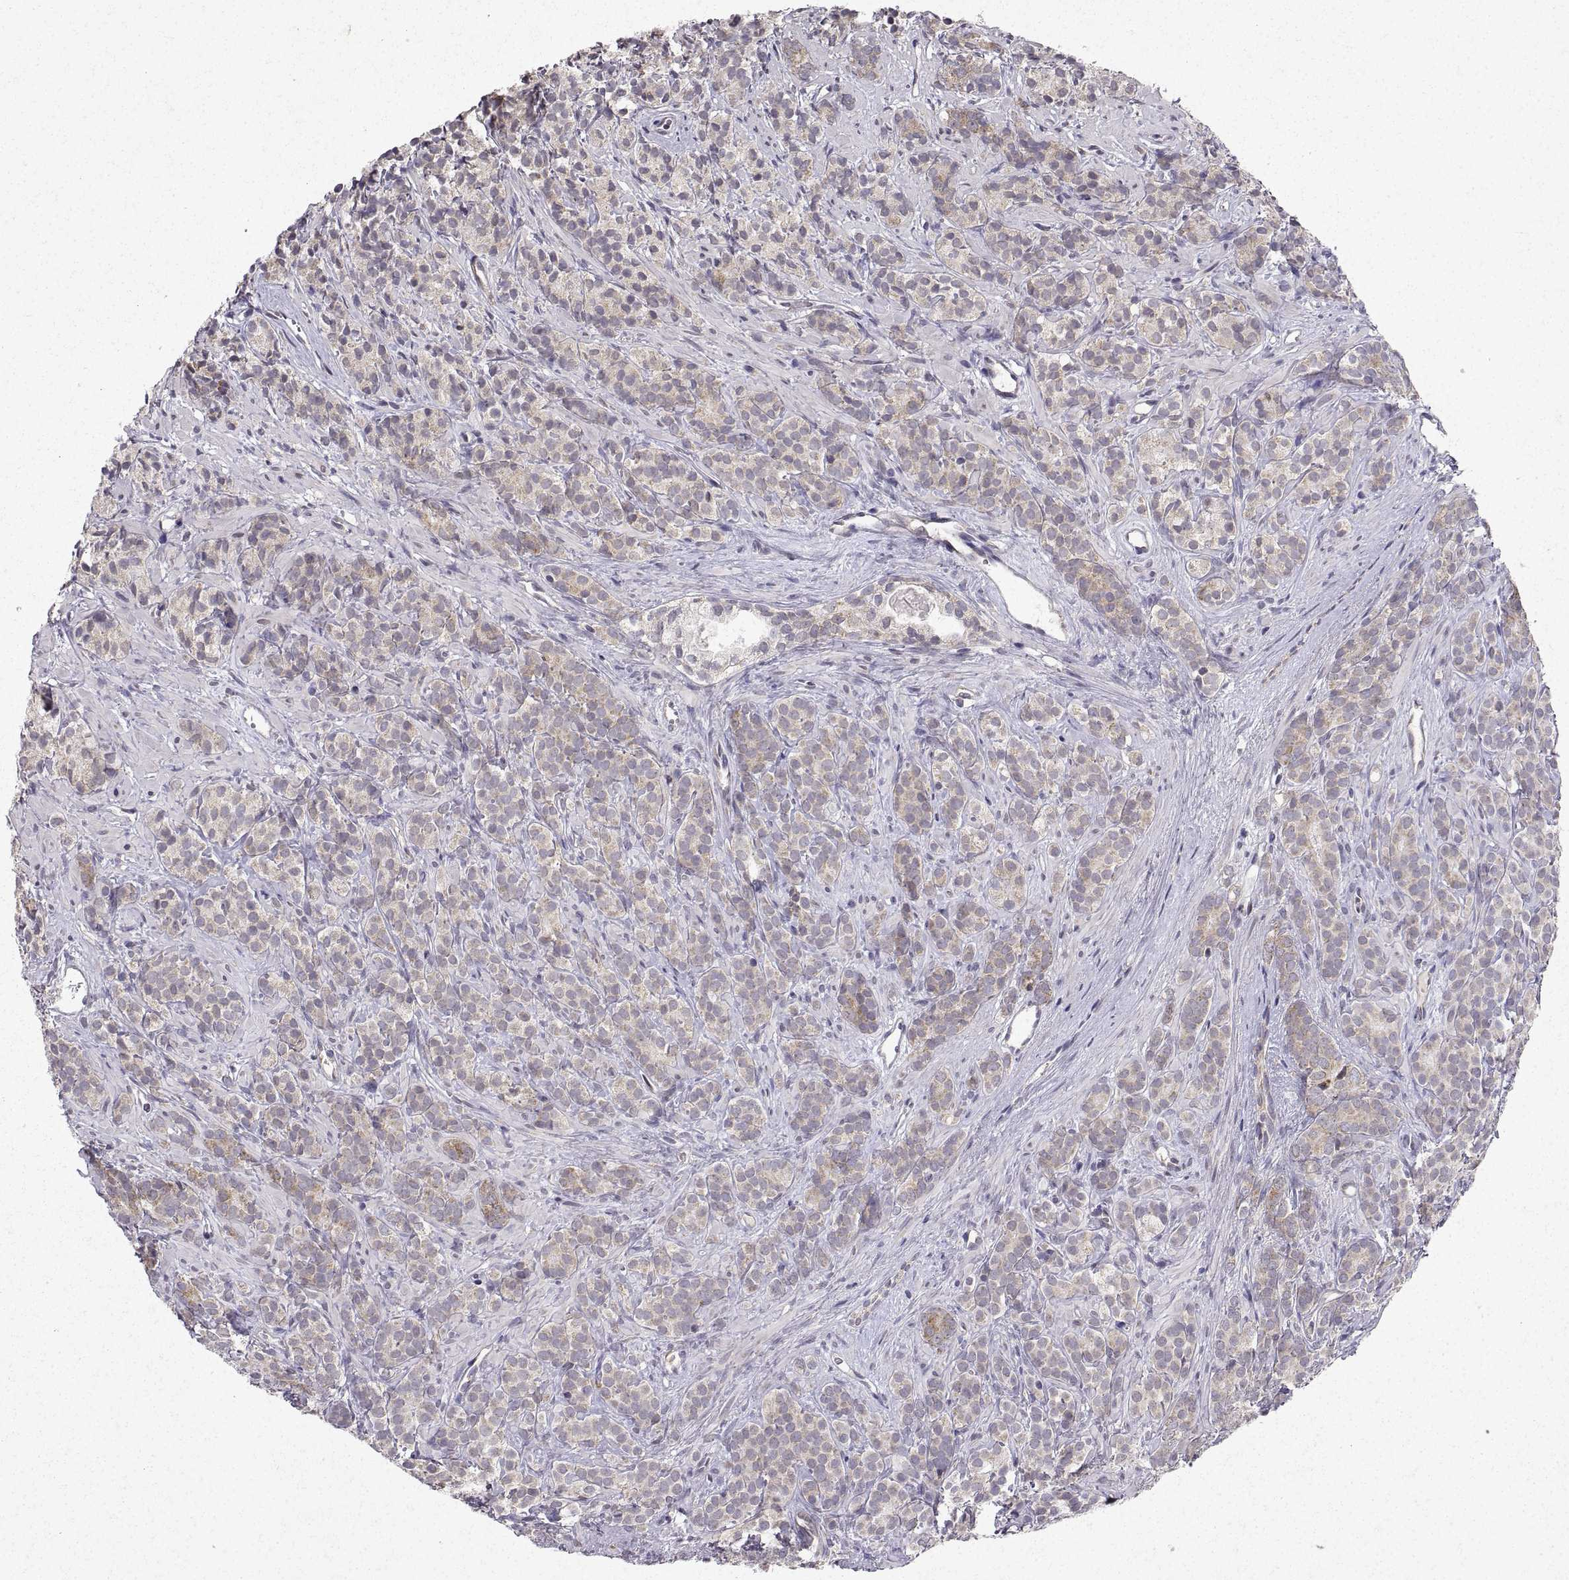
{"staining": {"intensity": "weak", "quantity": ">75%", "location": "cytoplasmic/membranous"}, "tissue": "prostate cancer", "cell_type": "Tumor cells", "image_type": "cancer", "snomed": [{"axis": "morphology", "description": "Adenocarcinoma, High grade"}, {"axis": "topography", "description": "Prostate"}], "caption": "Immunohistochemistry of human prostate high-grade adenocarcinoma demonstrates low levels of weak cytoplasmic/membranous staining in approximately >75% of tumor cells. (IHC, brightfield microscopy, high magnification).", "gene": "MANBAL", "patient": {"sex": "male", "age": 84}}